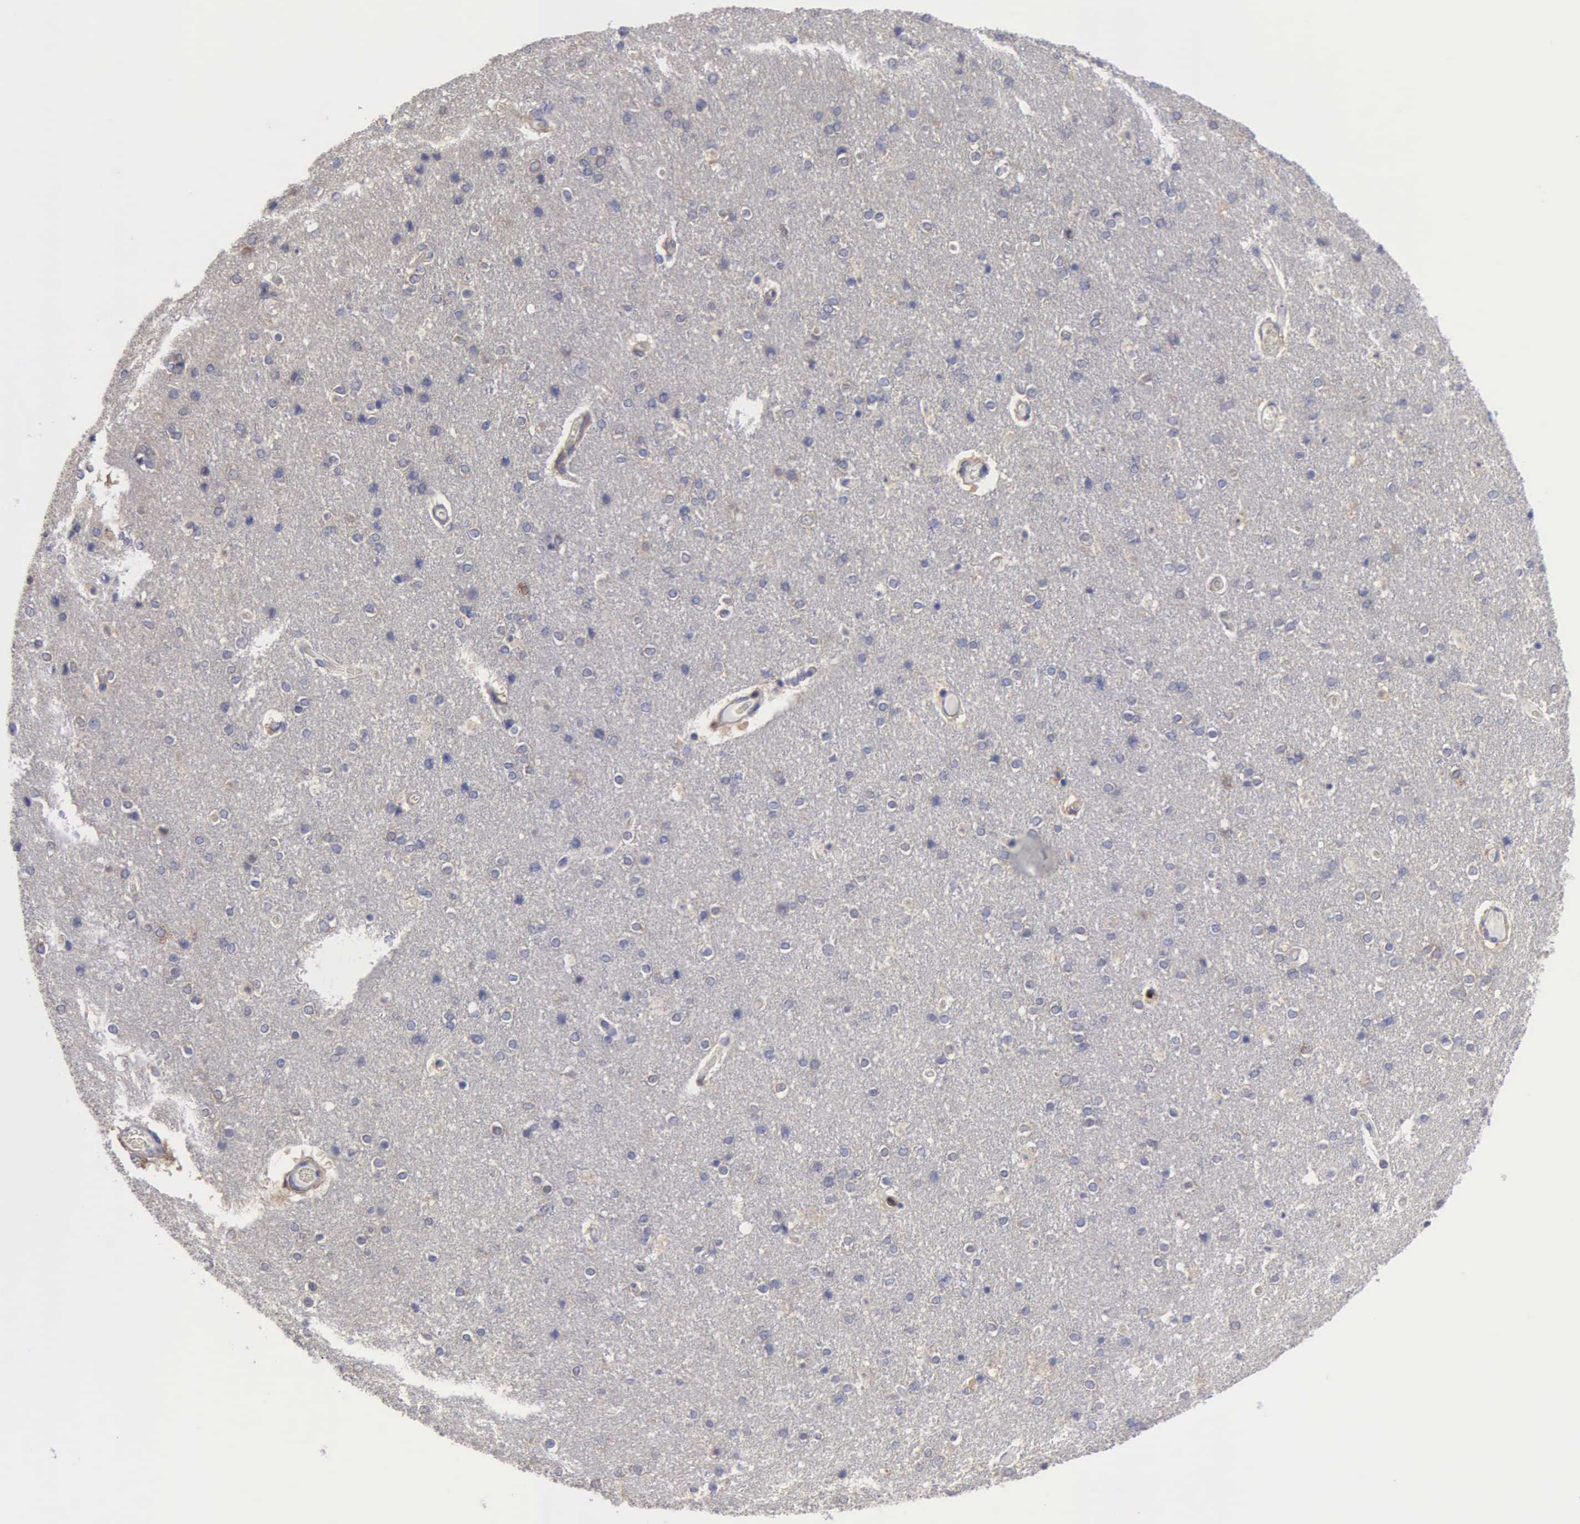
{"staining": {"intensity": "weak", "quantity": "<25%", "location": "cytoplasmic/membranous"}, "tissue": "cerebral cortex", "cell_type": "Endothelial cells", "image_type": "normal", "snomed": [{"axis": "morphology", "description": "Normal tissue, NOS"}, {"axis": "topography", "description": "Cerebral cortex"}], "caption": "This is a photomicrograph of immunohistochemistry staining of normal cerebral cortex, which shows no staining in endothelial cells.", "gene": "G6PD", "patient": {"sex": "female", "age": 54}}